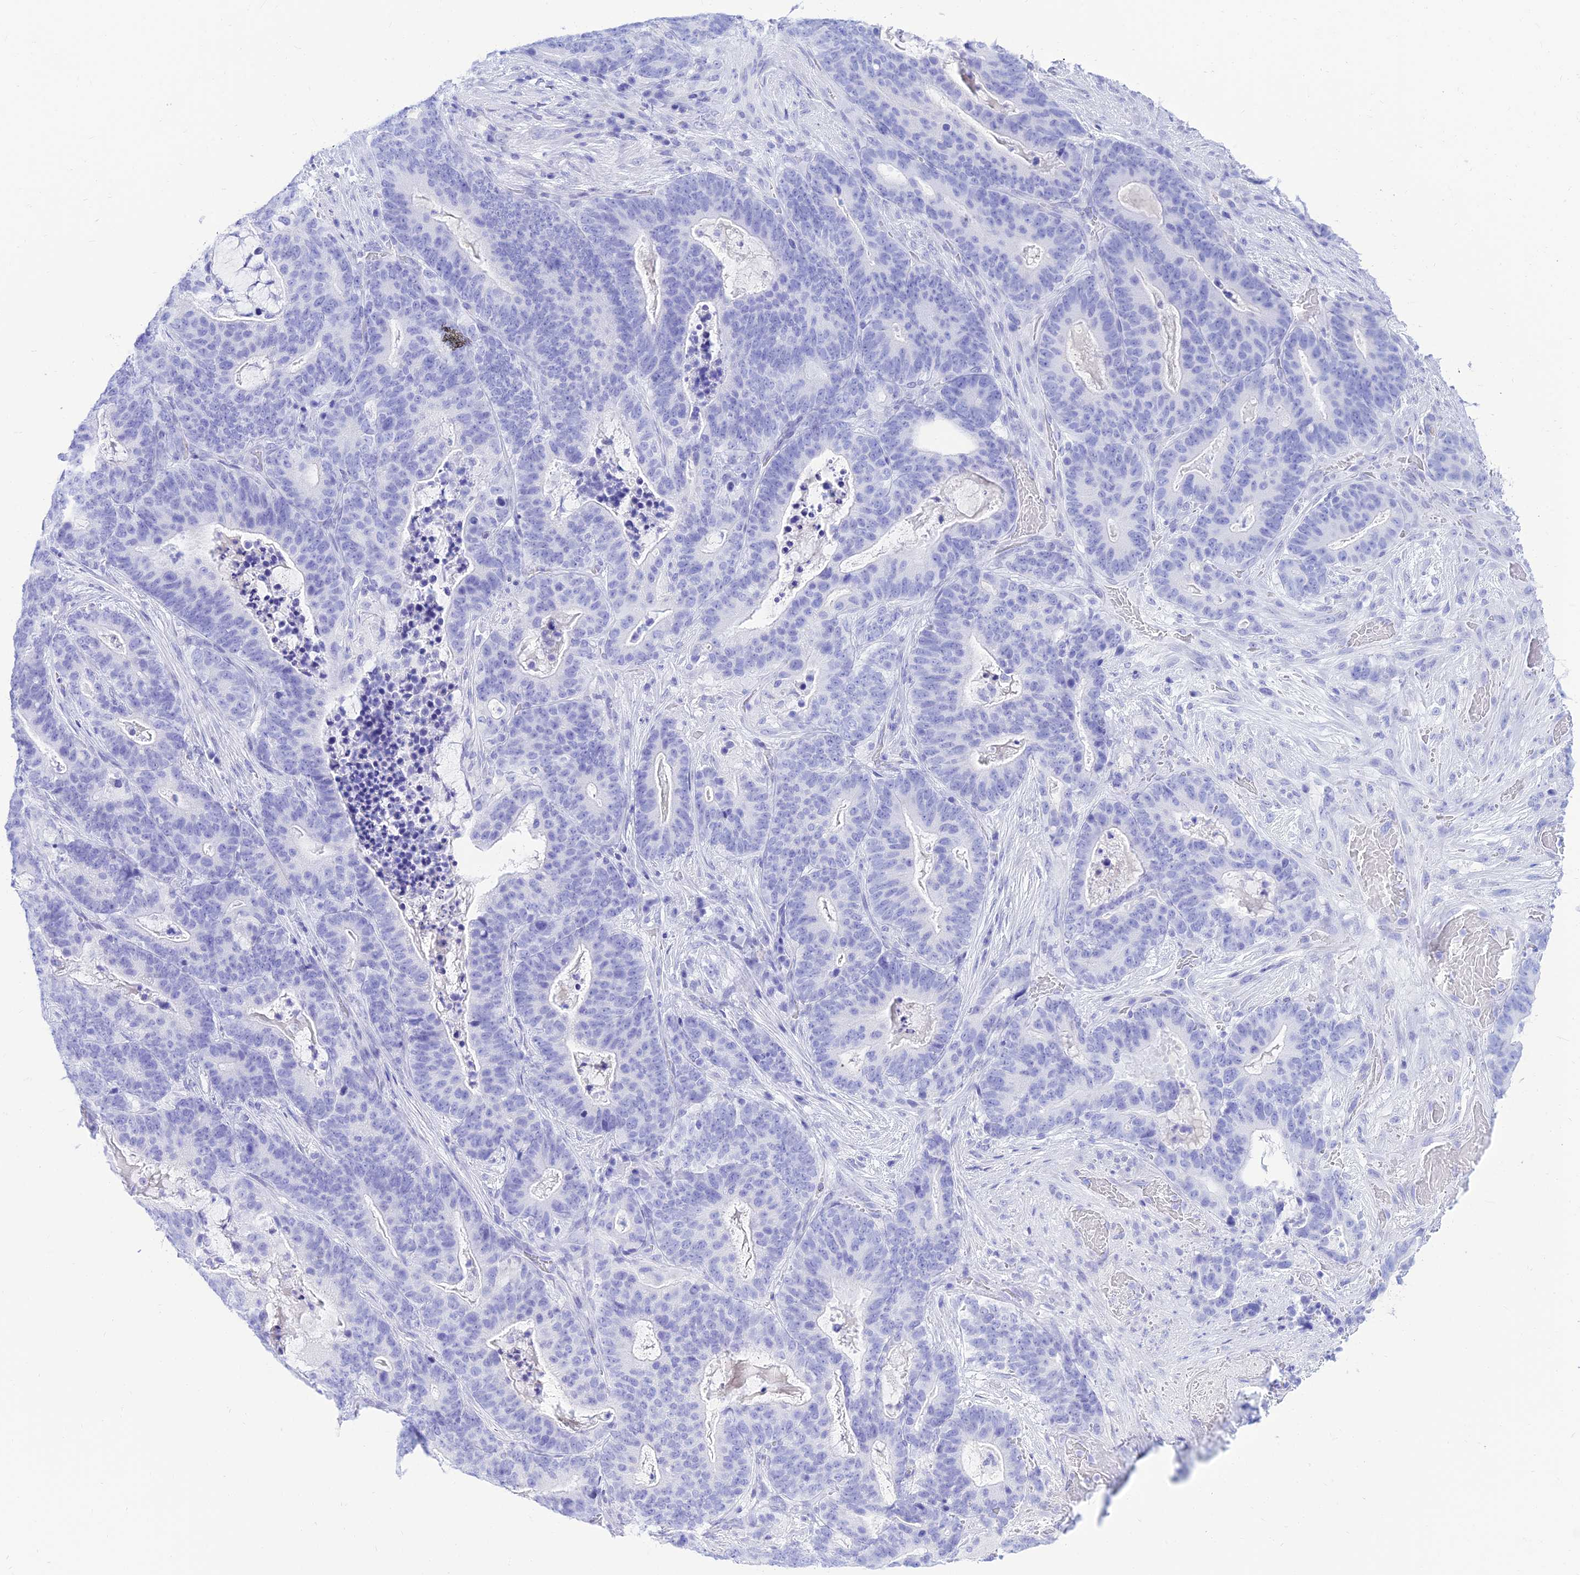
{"staining": {"intensity": "negative", "quantity": "none", "location": "none"}, "tissue": "stomach cancer", "cell_type": "Tumor cells", "image_type": "cancer", "snomed": [{"axis": "morphology", "description": "Normal tissue, NOS"}, {"axis": "morphology", "description": "Adenocarcinoma, NOS"}, {"axis": "topography", "description": "Stomach"}], "caption": "Immunohistochemistry (IHC) photomicrograph of neoplastic tissue: human stomach cancer stained with DAB reveals no significant protein positivity in tumor cells. (DAB IHC visualized using brightfield microscopy, high magnification).", "gene": "PRNP", "patient": {"sex": "female", "age": 64}}